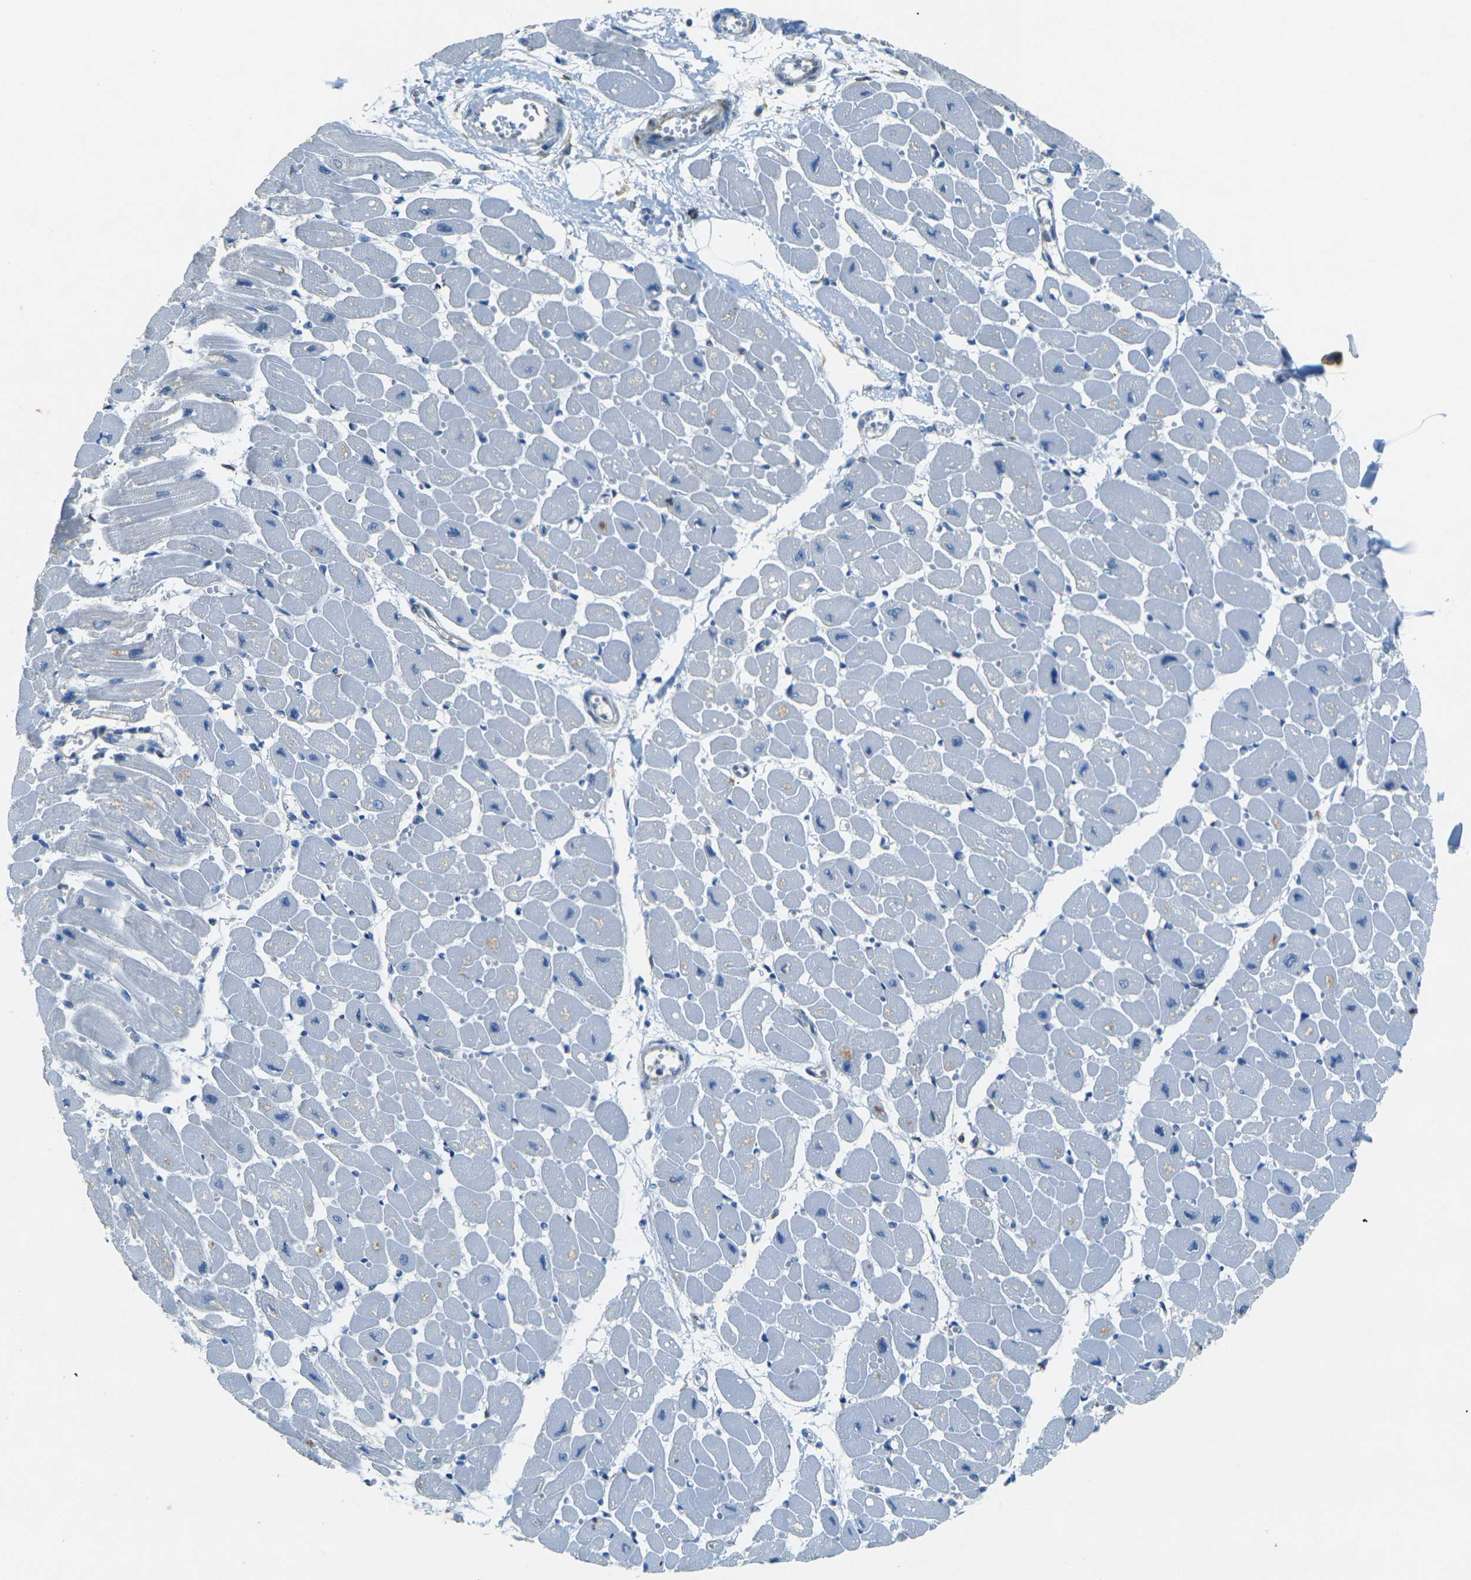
{"staining": {"intensity": "negative", "quantity": "none", "location": "none"}, "tissue": "heart muscle", "cell_type": "Cardiomyocytes", "image_type": "normal", "snomed": [{"axis": "morphology", "description": "Normal tissue, NOS"}, {"axis": "topography", "description": "Heart"}], "caption": "High power microscopy histopathology image of an immunohistochemistry (IHC) histopathology image of unremarkable heart muscle, revealing no significant staining in cardiomyocytes.", "gene": "SORT1", "patient": {"sex": "female", "age": 54}}